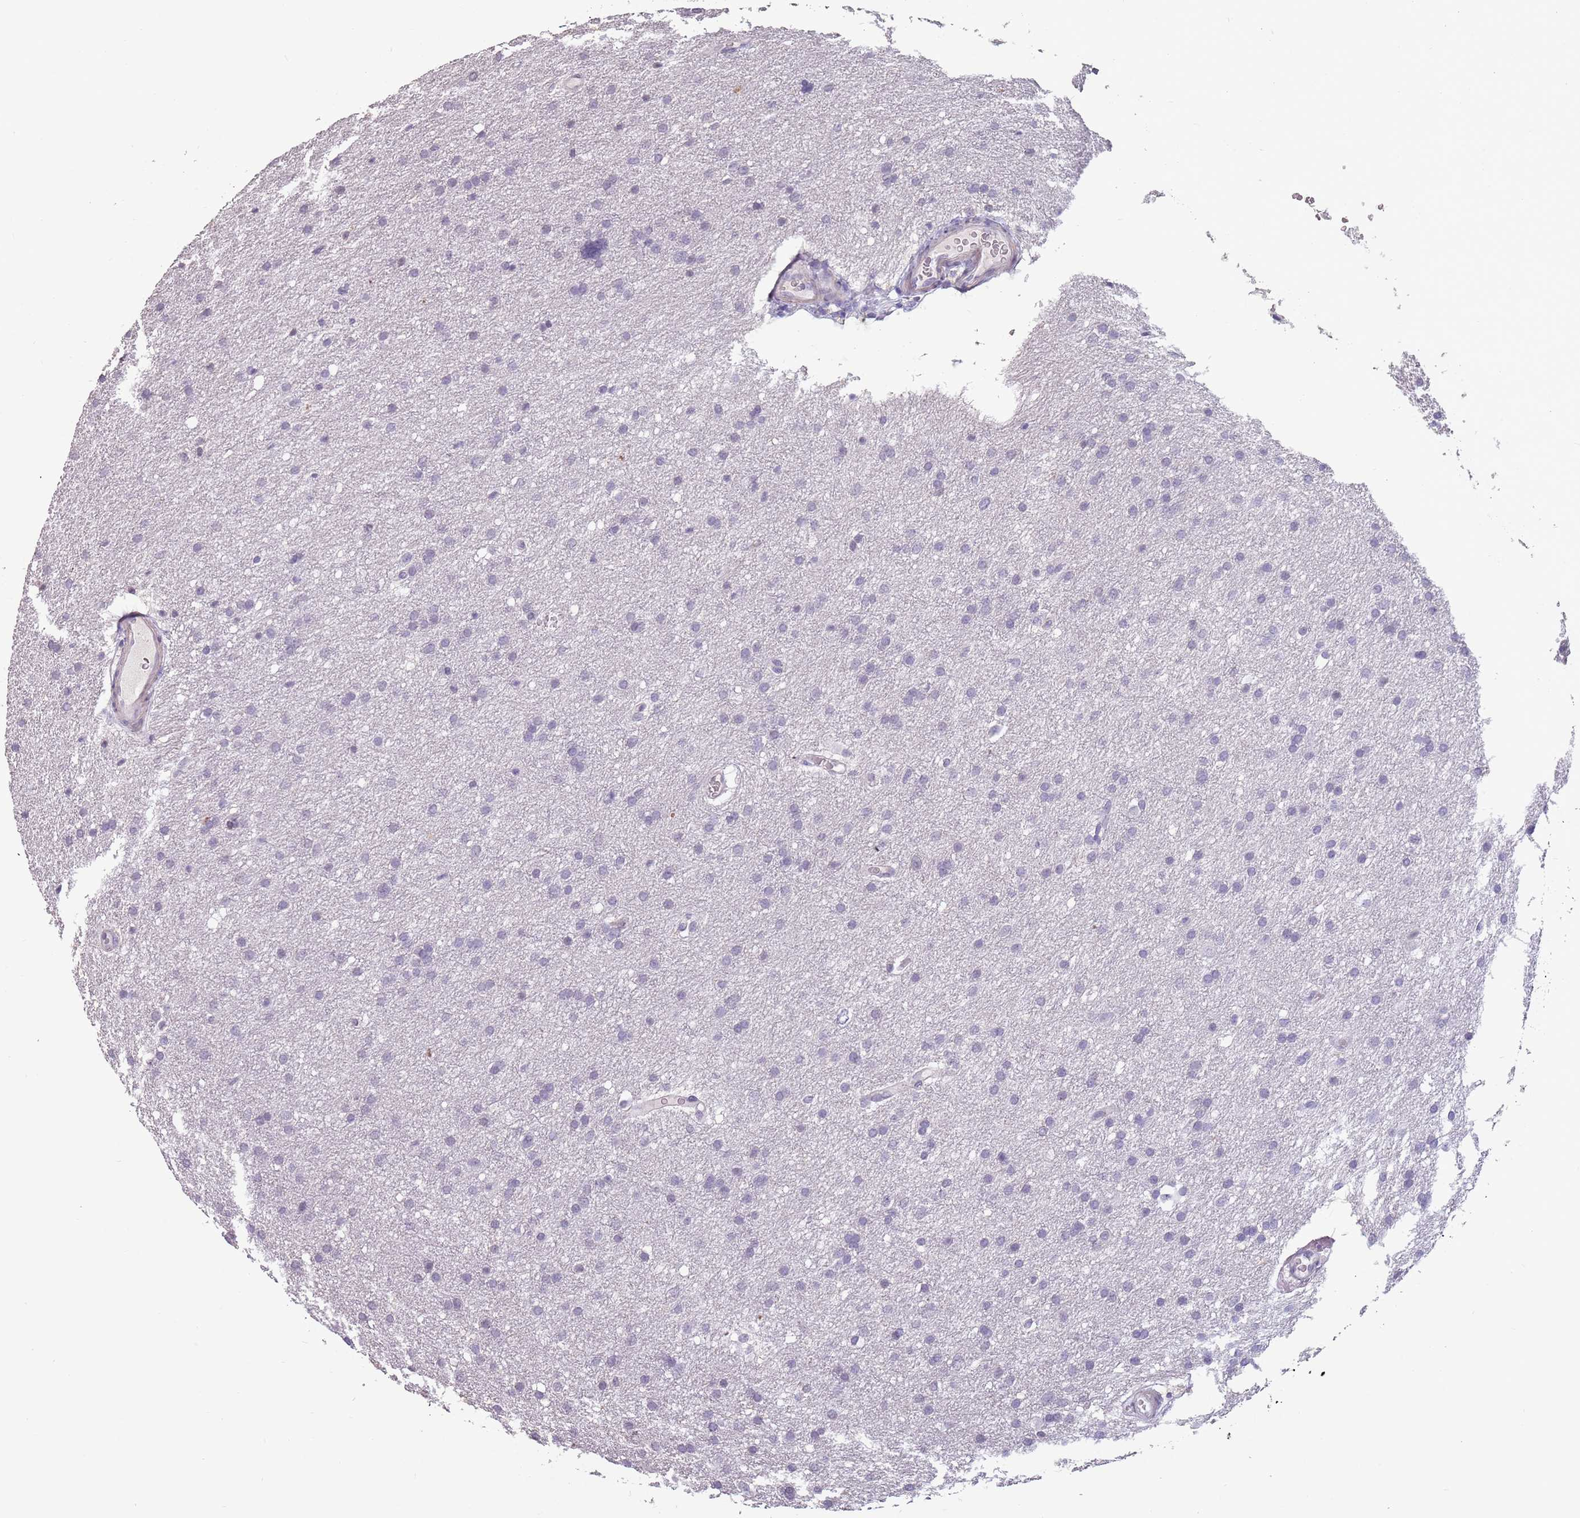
{"staining": {"intensity": "negative", "quantity": "none", "location": "none"}, "tissue": "glioma", "cell_type": "Tumor cells", "image_type": "cancer", "snomed": [{"axis": "morphology", "description": "Glioma, malignant, High grade"}, {"axis": "topography", "description": "Cerebral cortex"}], "caption": "IHC histopathology image of neoplastic tissue: malignant glioma (high-grade) stained with DAB demonstrates no significant protein staining in tumor cells.", "gene": "SUN5", "patient": {"sex": "female", "age": 36}}